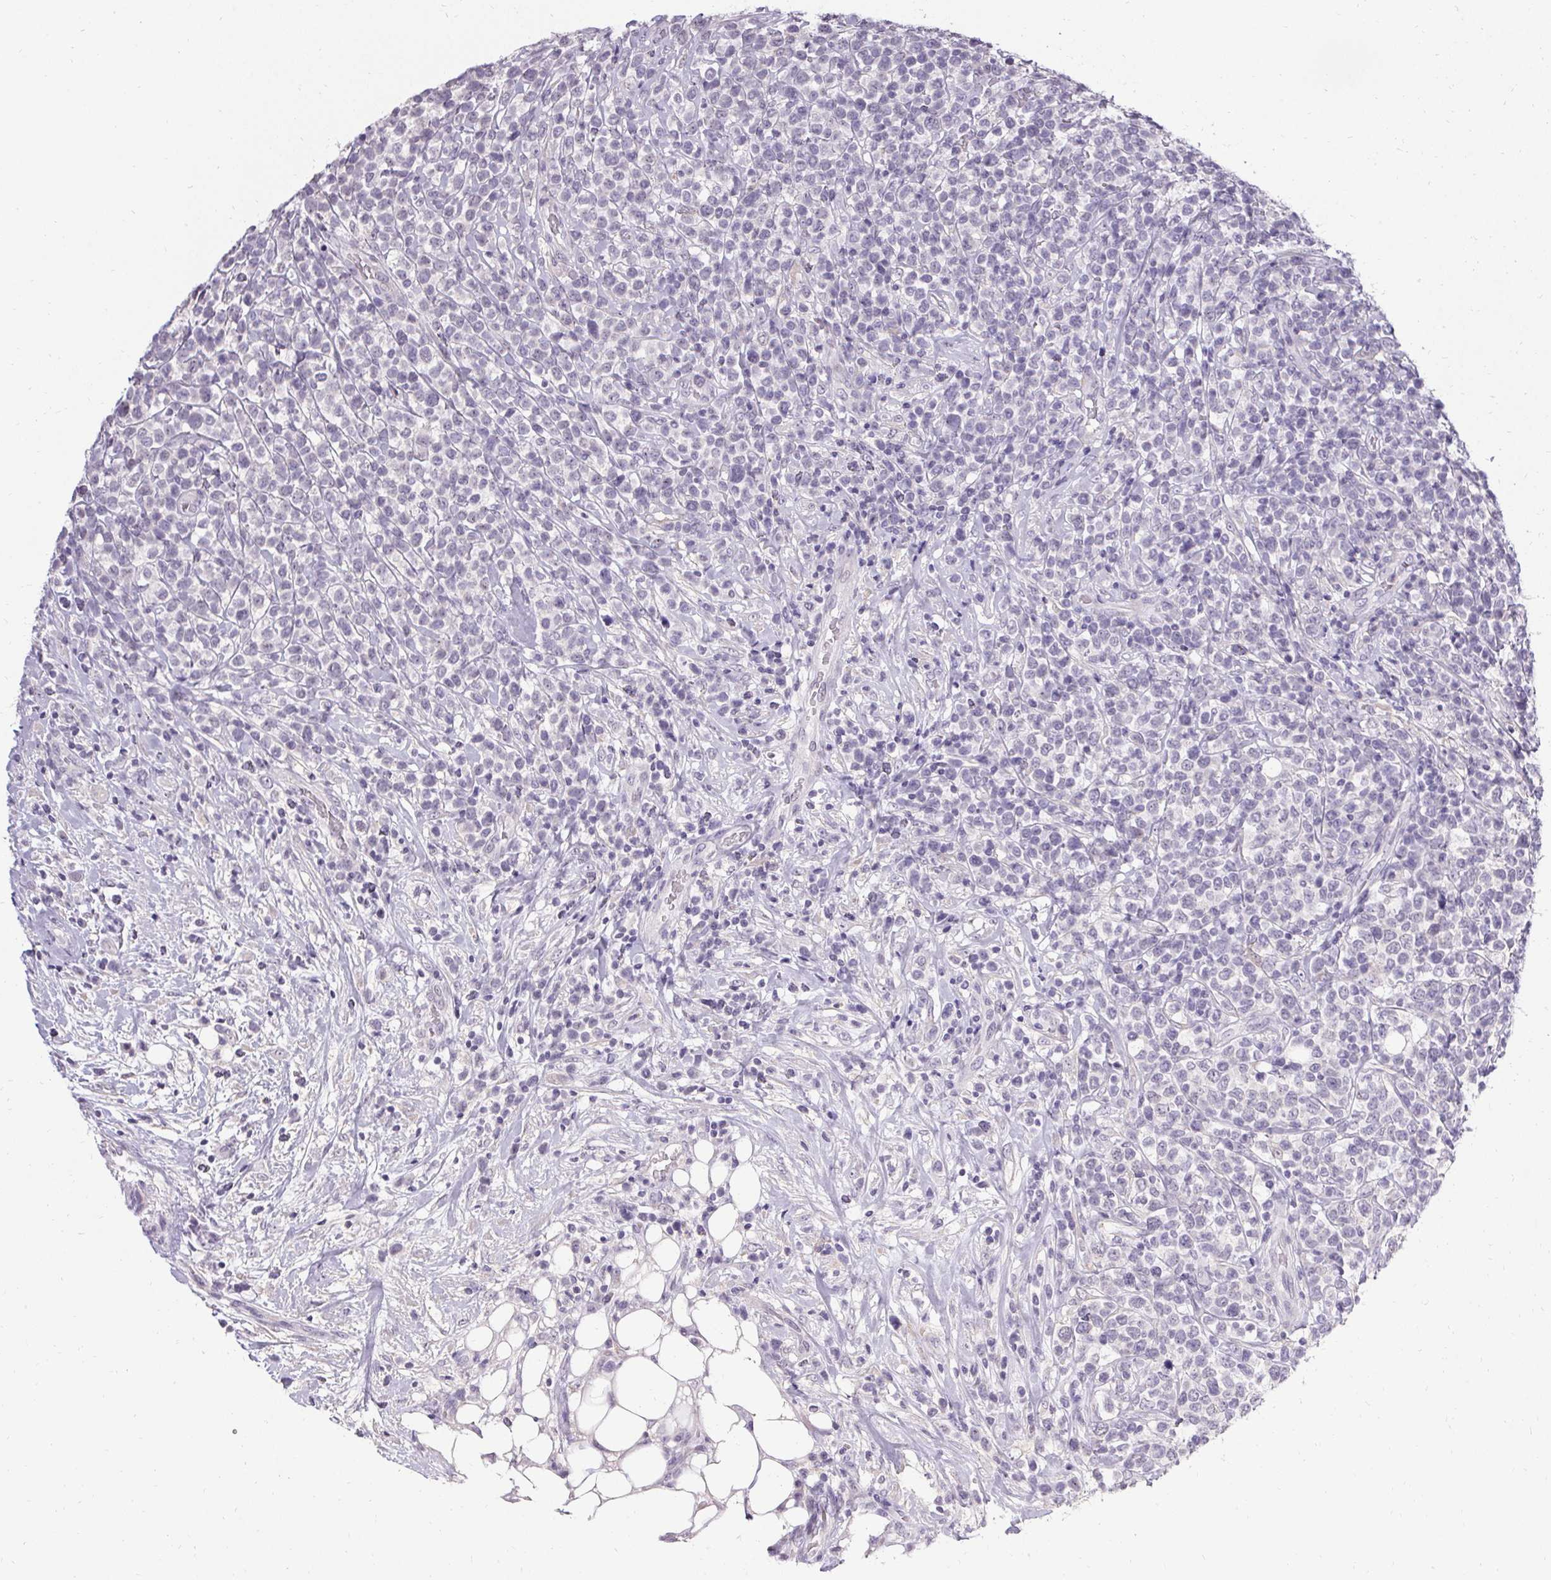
{"staining": {"intensity": "negative", "quantity": "none", "location": "none"}, "tissue": "lymphoma", "cell_type": "Tumor cells", "image_type": "cancer", "snomed": [{"axis": "morphology", "description": "Malignant lymphoma, non-Hodgkin's type, High grade"}, {"axis": "topography", "description": "Soft tissue"}], "caption": "Immunohistochemical staining of malignant lymphoma, non-Hodgkin's type (high-grade) exhibits no significant staining in tumor cells.", "gene": "PMEL", "patient": {"sex": "female", "age": 56}}